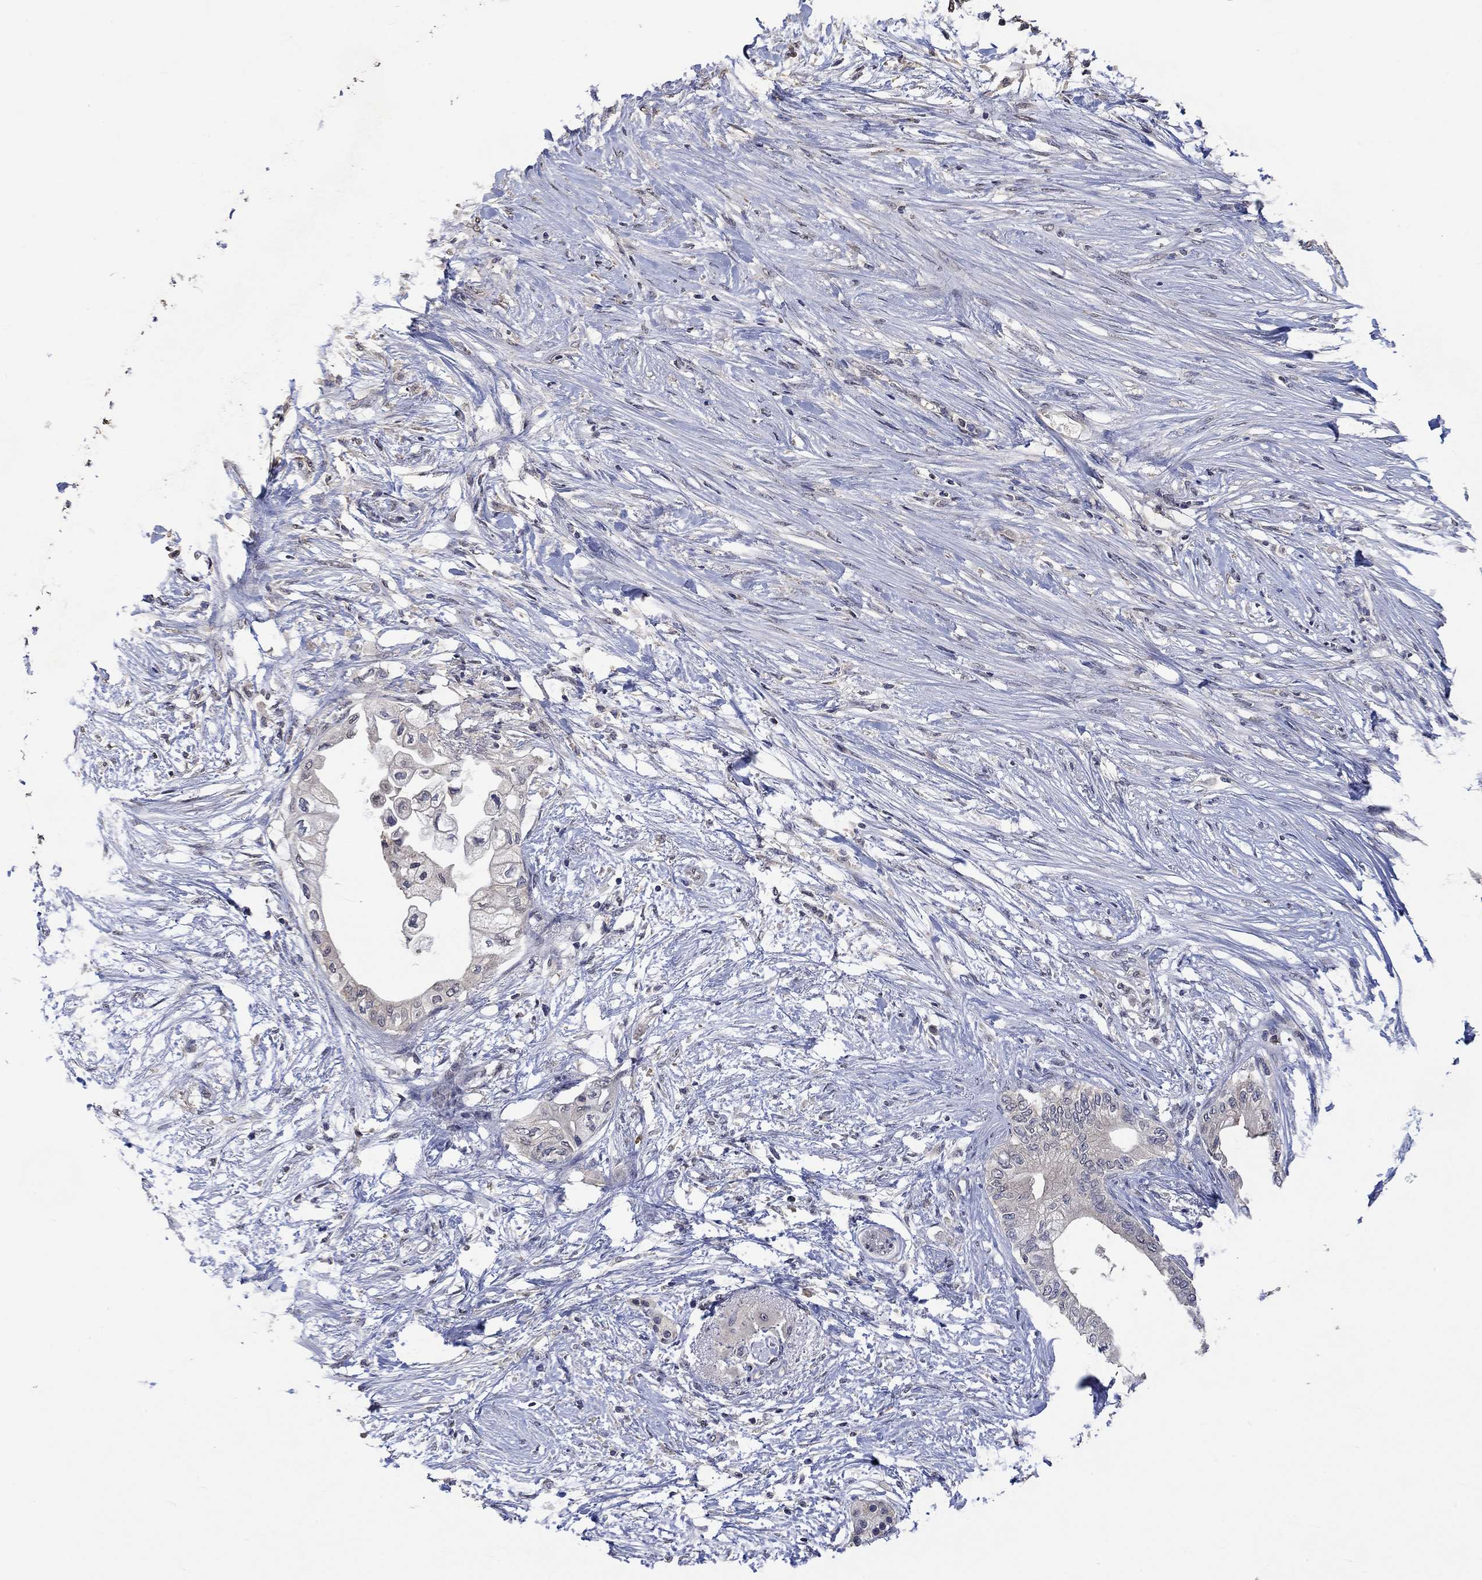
{"staining": {"intensity": "negative", "quantity": "none", "location": "none"}, "tissue": "pancreatic cancer", "cell_type": "Tumor cells", "image_type": "cancer", "snomed": [{"axis": "morphology", "description": "Normal tissue, NOS"}, {"axis": "morphology", "description": "Adenocarcinoma, NOS"}, {"axis": "topography", "description": "Pancreas"}, {"axis": "topography", "description": "Duodenum"}], "caption": "DAB immunohistochemical staining of adenocarcinoma (pancreatic) reveals no significant expression in tumor cells.", "gene": "PTPN20", "patient": {"sex": "female", "age": 60}}